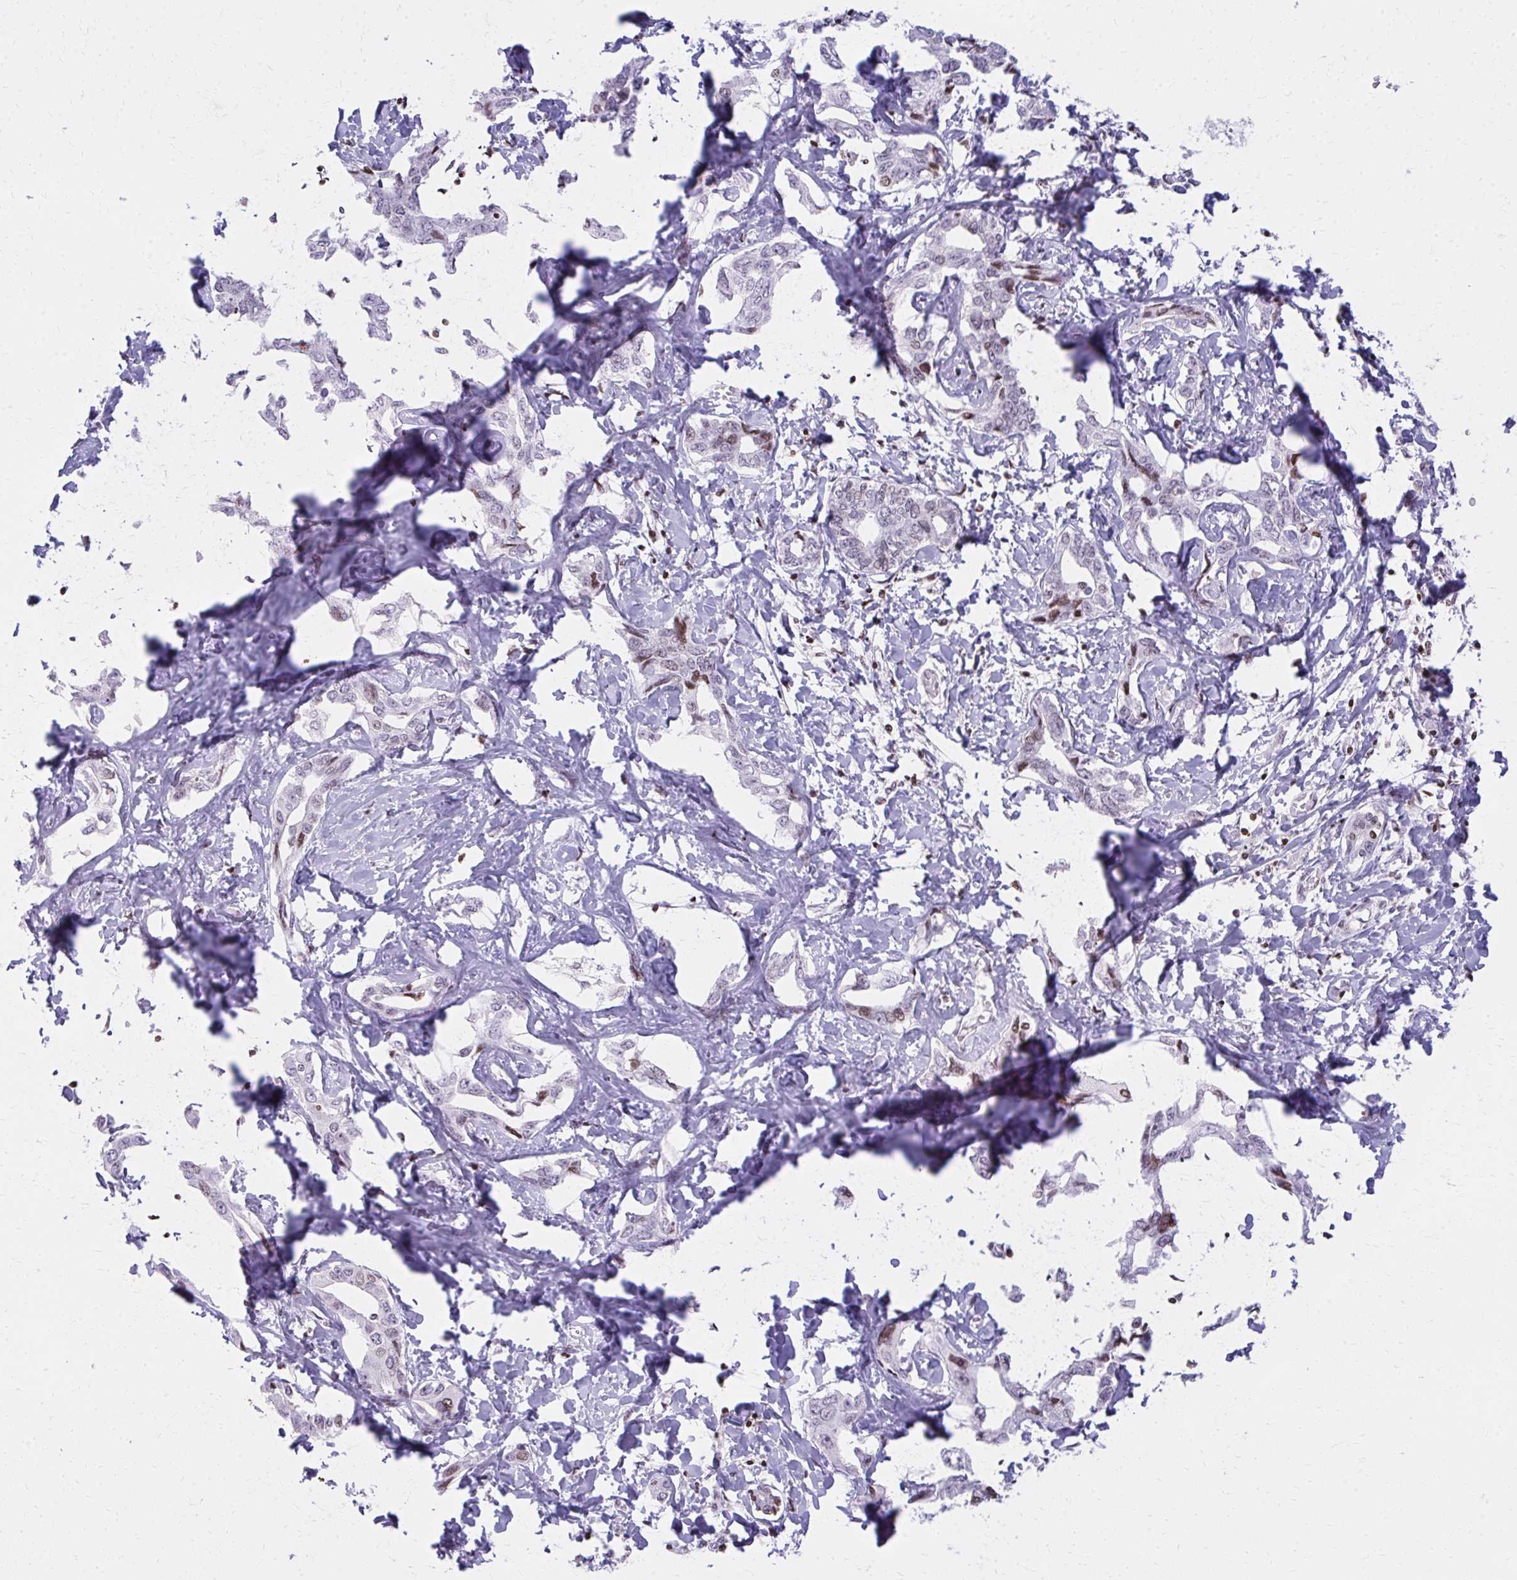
{"staining": {"intensity": "weak", "quantity": "<25%", "location": "nuclear"}, "tissue": "liver cancer", "cell_type": "Tumor cells", "image_type": "cancer", "snomed": [{"axis": "morphology", "description": "Cholangiocarcinoma"}, {"axis": "topography", "description": "Liver"}], "caption": "Immunohistochemical staining of cholangiocarcinoma (liver) demonstrates no significant staining in tumor cells.", "gene": "AP5M1", "patient": {"sex": "male", "age": 59}}